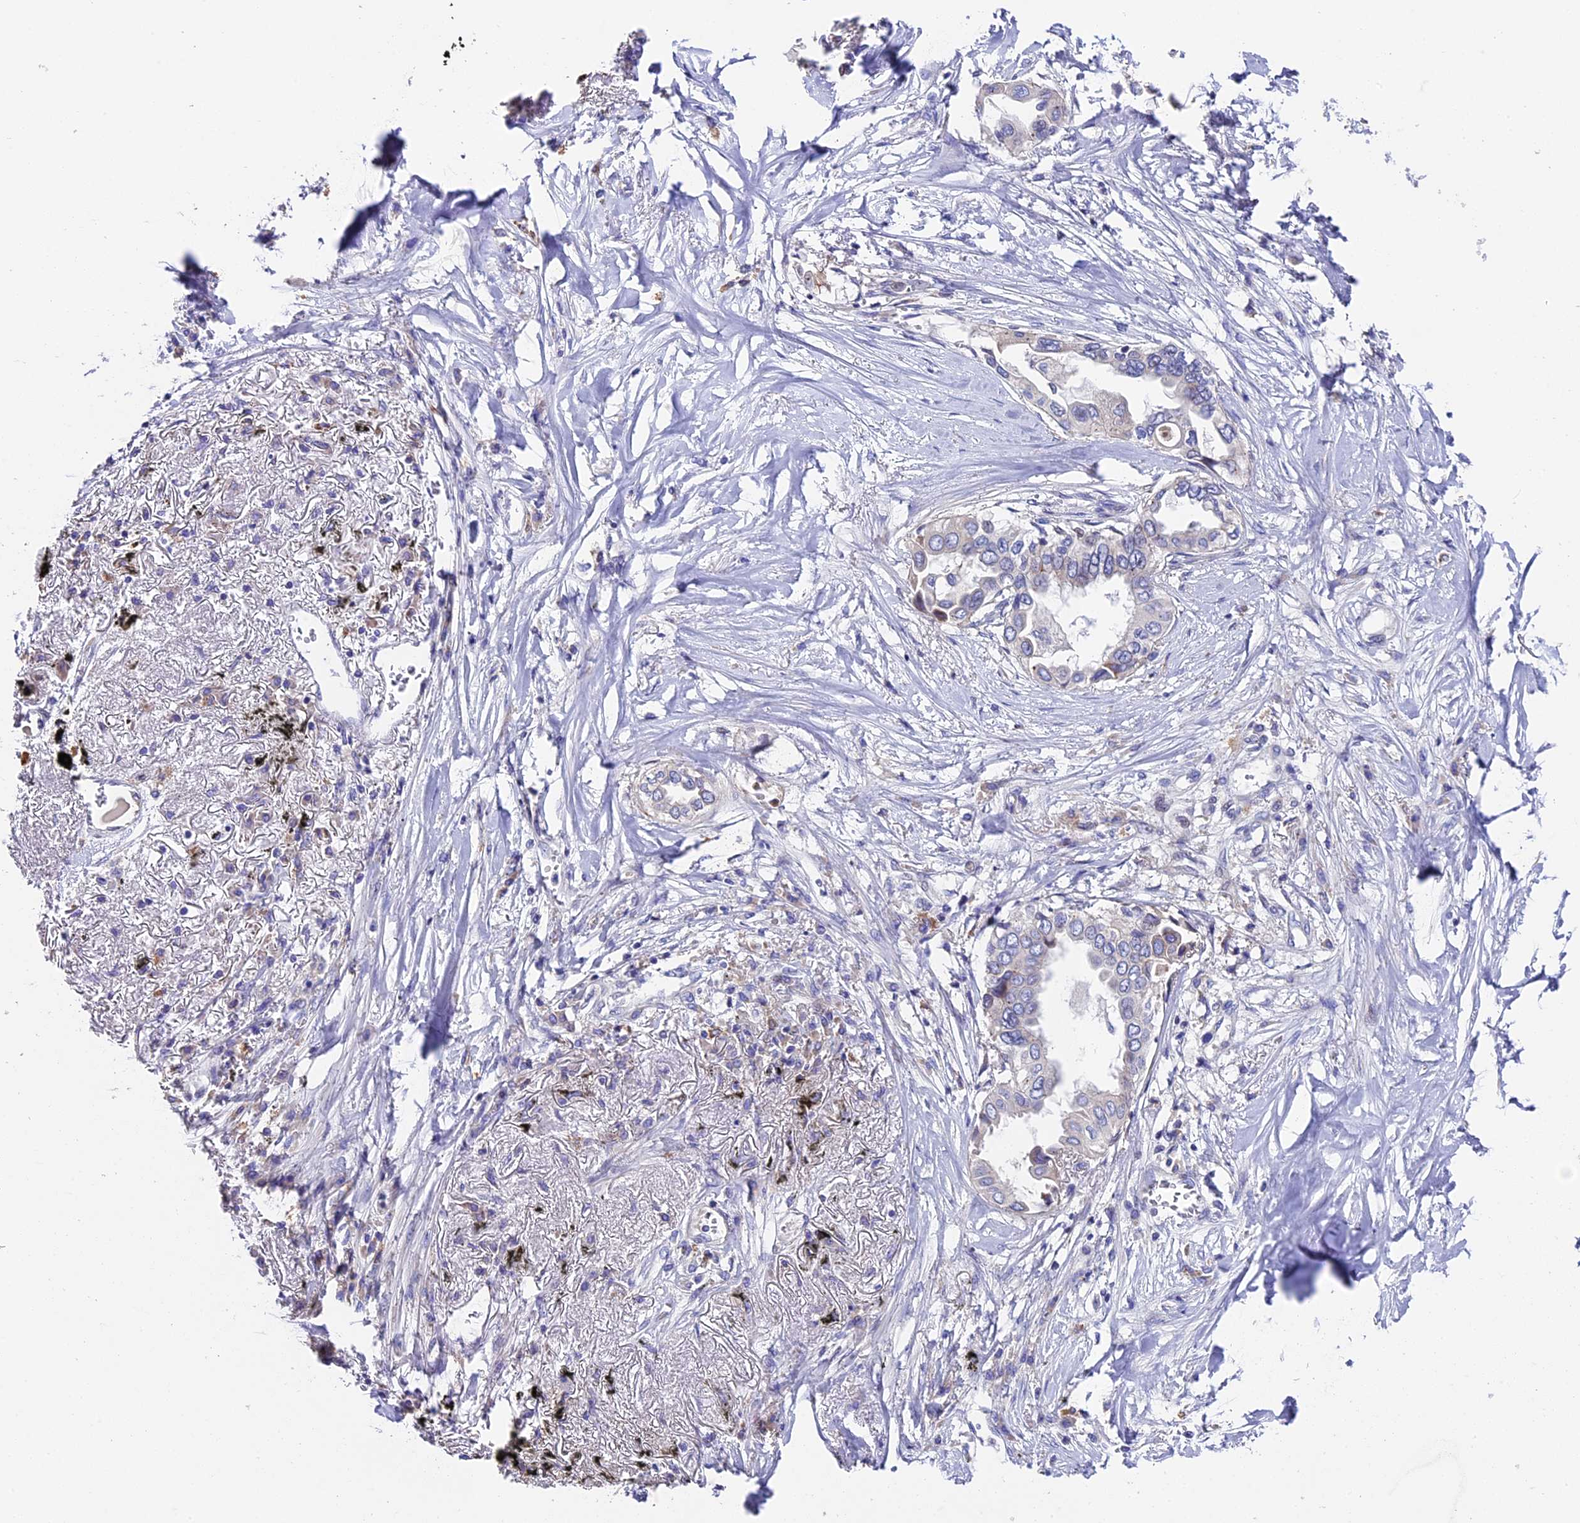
{"staining": {"intensity": "negative", "quantity": "none", "location": "none"}, "tissue": "lung cancer", "cell_type": "Tumor cells", "image_type": "cancer", "snomed": [{"axis": "morphology", "description": "Adenocarcinoma, NOS"}, {"axis": "topography", "description": "Lung"}], "caption": "This is a image of IHC staining of lung cancer, which shows no staining in tumor cells.", "gene": "PIGU", "patient": {"sex": "female", "age": 76}}